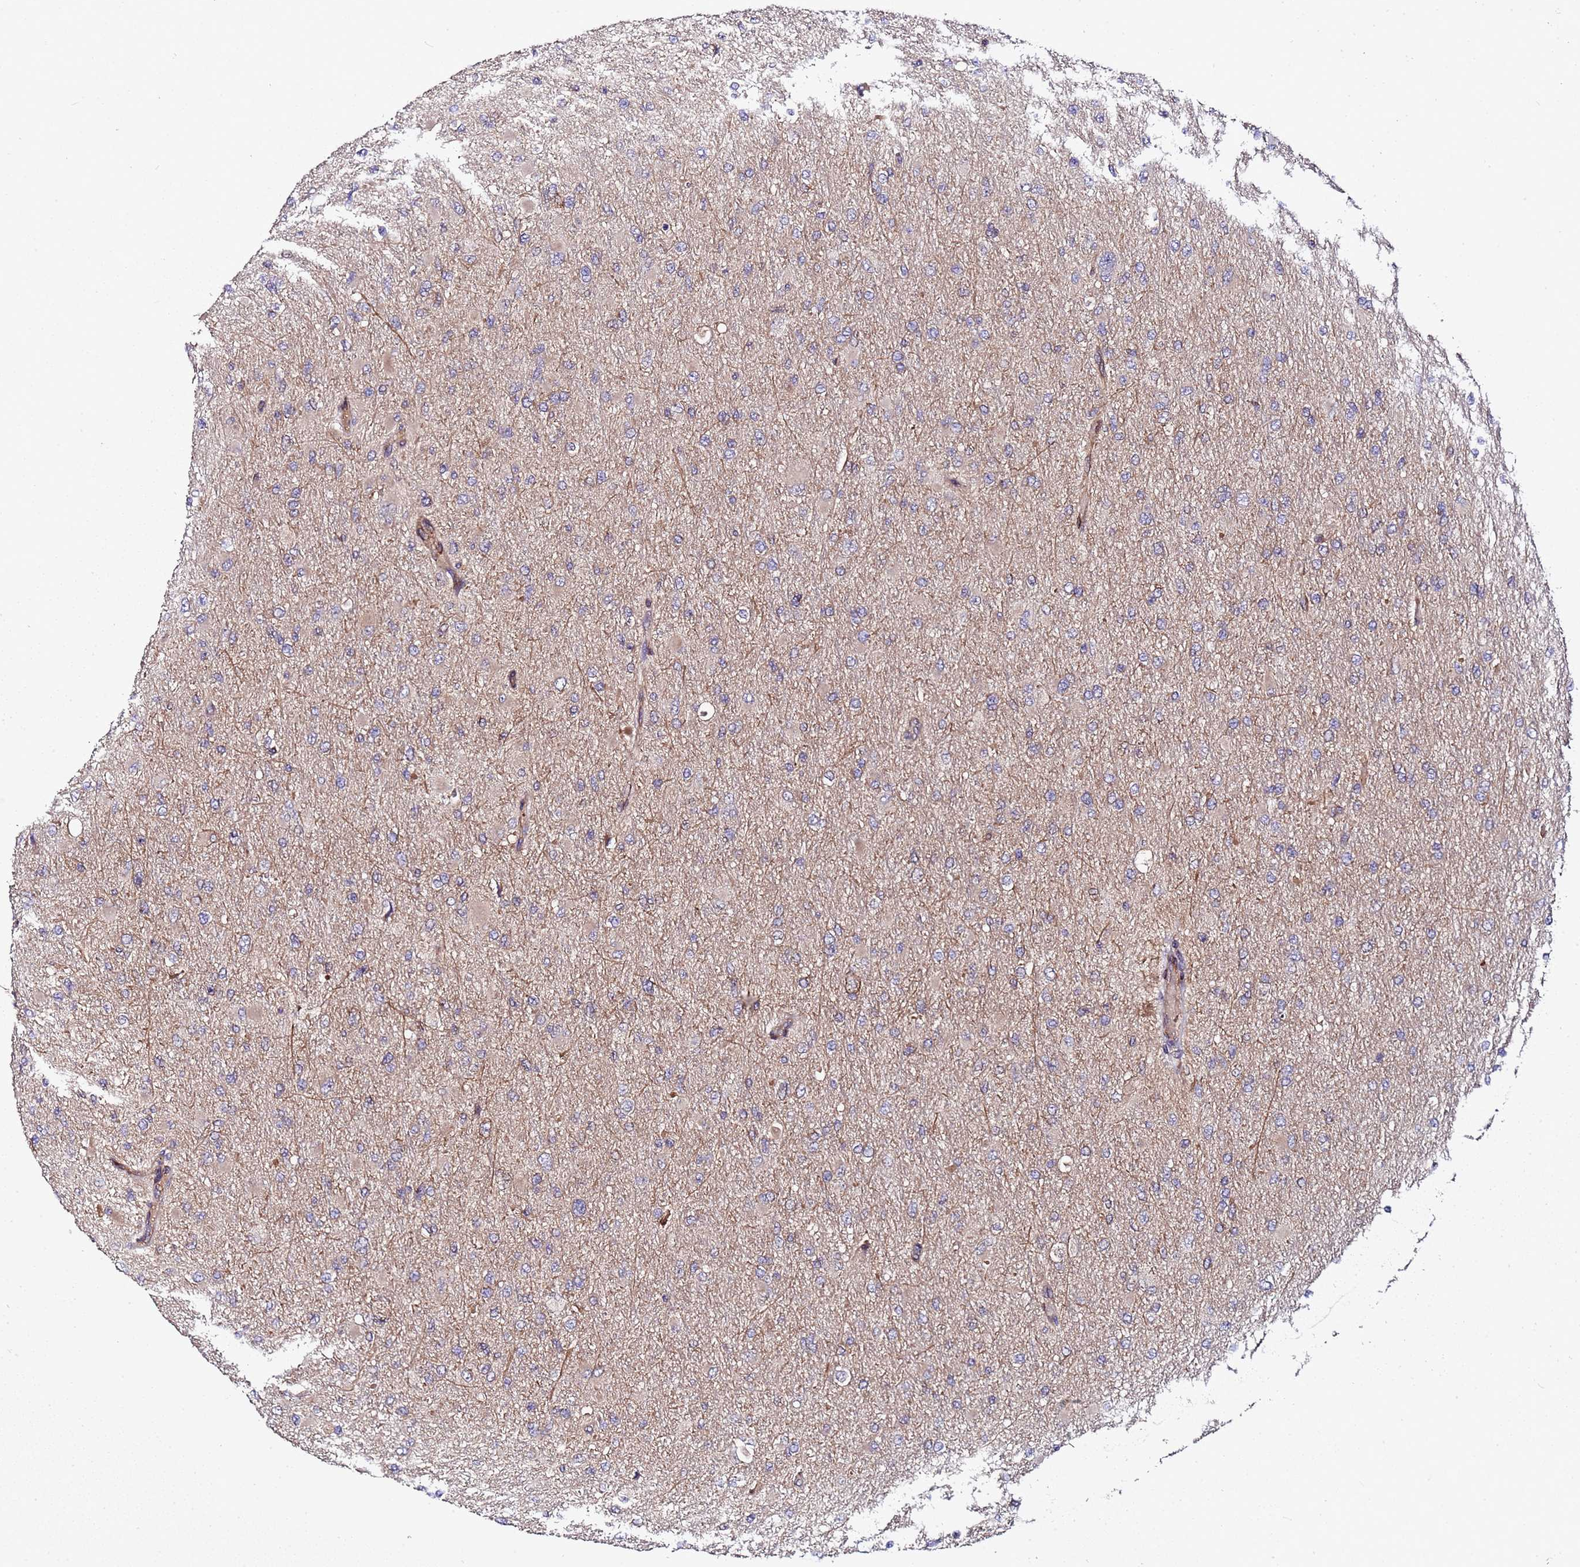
{"staining": {"intensity": "negative", "quantity": "none", "location": "none"}, "tissue": "glioma", "cell_type": "Tumor cells", "image_type": "cancer", "snomed": [{"axis": "morphology", "description": "Glioma, malignant, High grade"}, {"axis": "topography", "description": "Cerebral cortex"}], "caption": "Human glioma stained for a protein using immunohistochemistry demonstrates no positivity in tumor cells.", "gene": "MOCS1", "patient": {"sex": "female", "age": 36}}